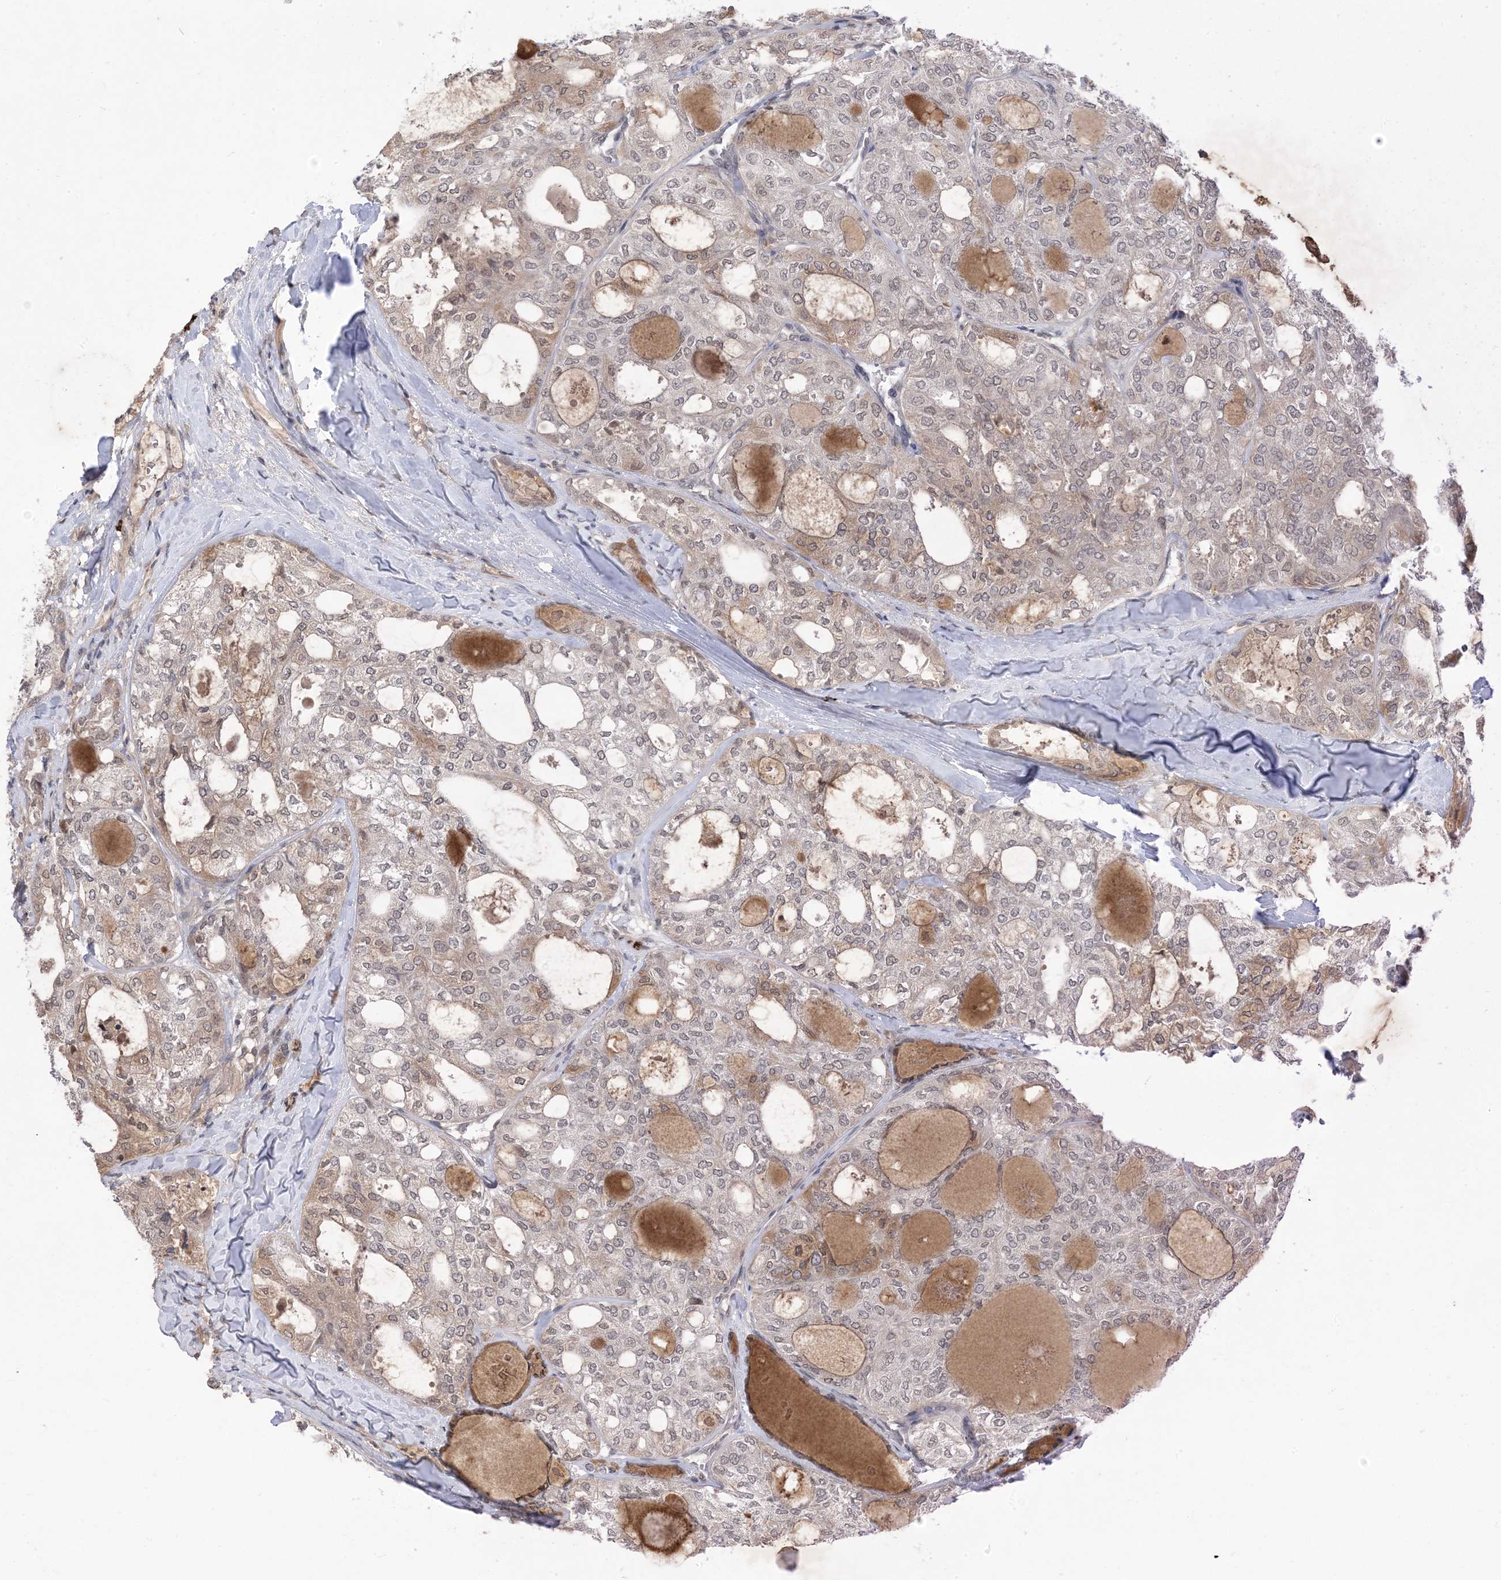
{"staining": {"intensity": "negative", "quantity": "none", "location": "none"}, "tissue": "thyroid cancer", "cell_type": "Tumor cells", "image_type": "cancer", "snomed": [{"axis": "morphology", "description": "Follicular adenoma carcinoma, NOS"}, {"axis": "topography", "description": "Thyroid gland"}], "caption": "The micrograph demonstrates no significant positivity in tumor cells of thyroid follicular adenoma carcinoma. (Brightfield microscopy of DAB IHC at high magnification).", "gene": "RANBP9", "patient": {"sex": "male", "age": 75}}